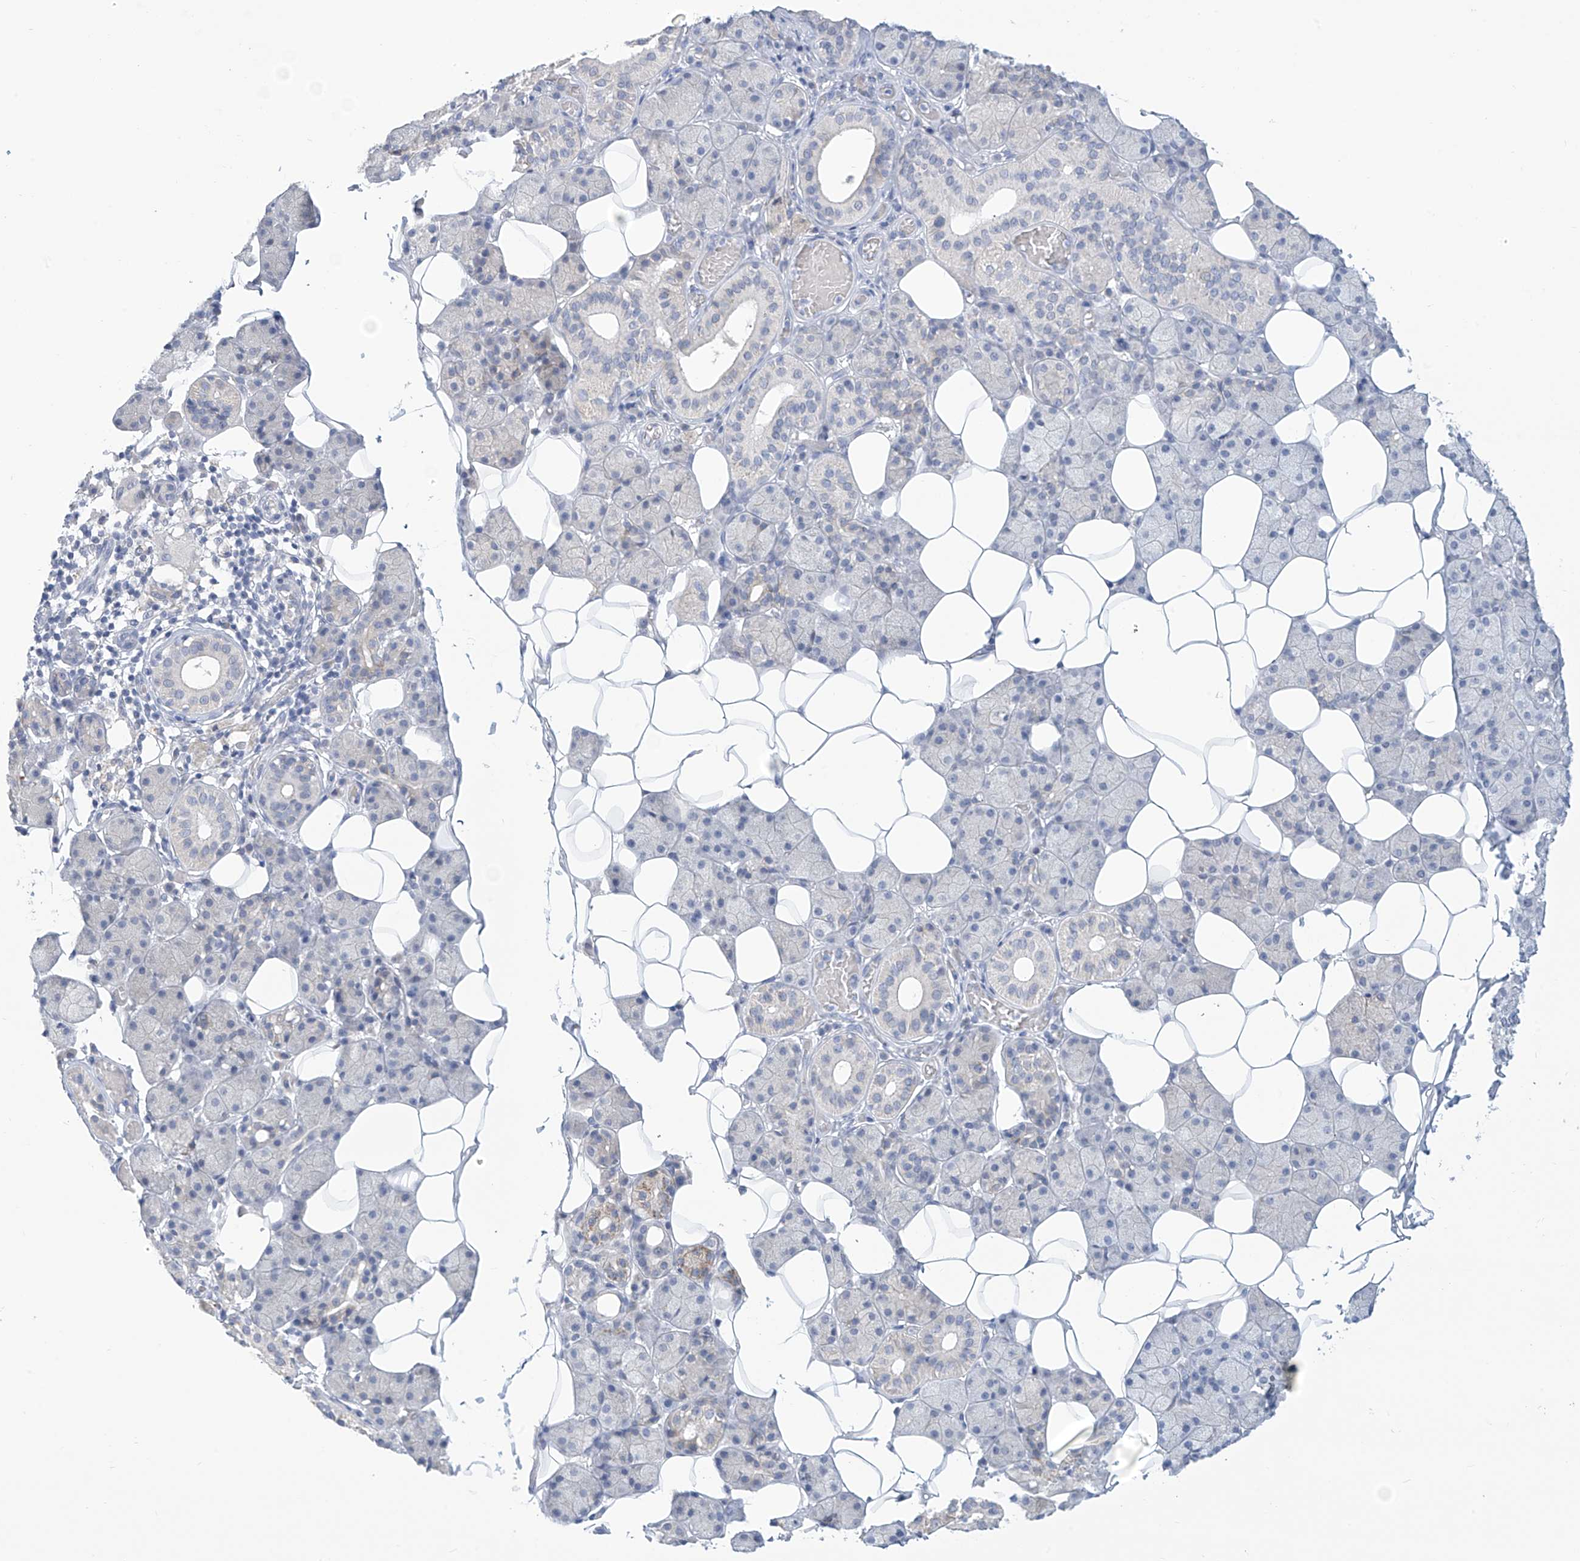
{"staining": {"intensity": "moderate", "quantity": "<25%", "location": "cytoplasmic/membranous"}, "tissue": "salivary gland", "cell_type": "Glandular cells", "image_type": "normal", "snomed": [{"axis": "morphology", "description": "Normal tissue, NOS"}, {"axis": "topography", "description": "Salivary gland"}], "caption": "Immunohistochemistry (IHC) staining of benign salivary gland, which shows low levels of moderate cytoplasmic/membranous expression in about <25% of glandular cells indicating moderate cytoplasmic/membranous protein positivity. The staining was performed using DAB (brown) for protein detection and nuclei were counterstained in hematoxylin (blue).", "gene": "IBA57", "patient": {"sex": "female", "age": 33}}